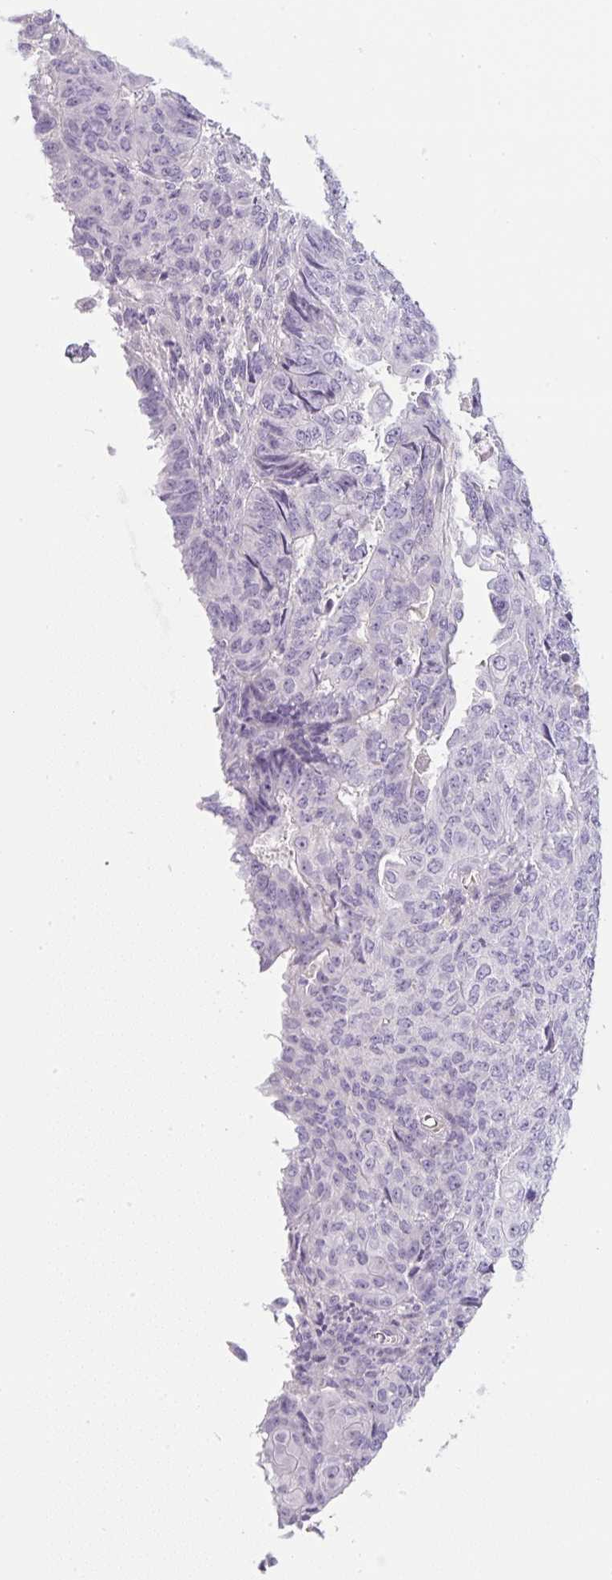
{"staining": {"intensity": "negative", "quantity": "none", "location": "none"}, "tissue": "endometrial cancer", "cell_type": "Tumor cells", "image_type": "cancer", "snomed": [{"axis": "morphology", "description": "Adenocarcinoma, NOS"}, {"axis": "topography", "description": "Endometrium"}], "caption": "Protein analysis of endometrial cancer exhibits no significant expression in tumor cells.", "gene": "FGFBP3", "patient": {"sex": "female", "age": 32}}